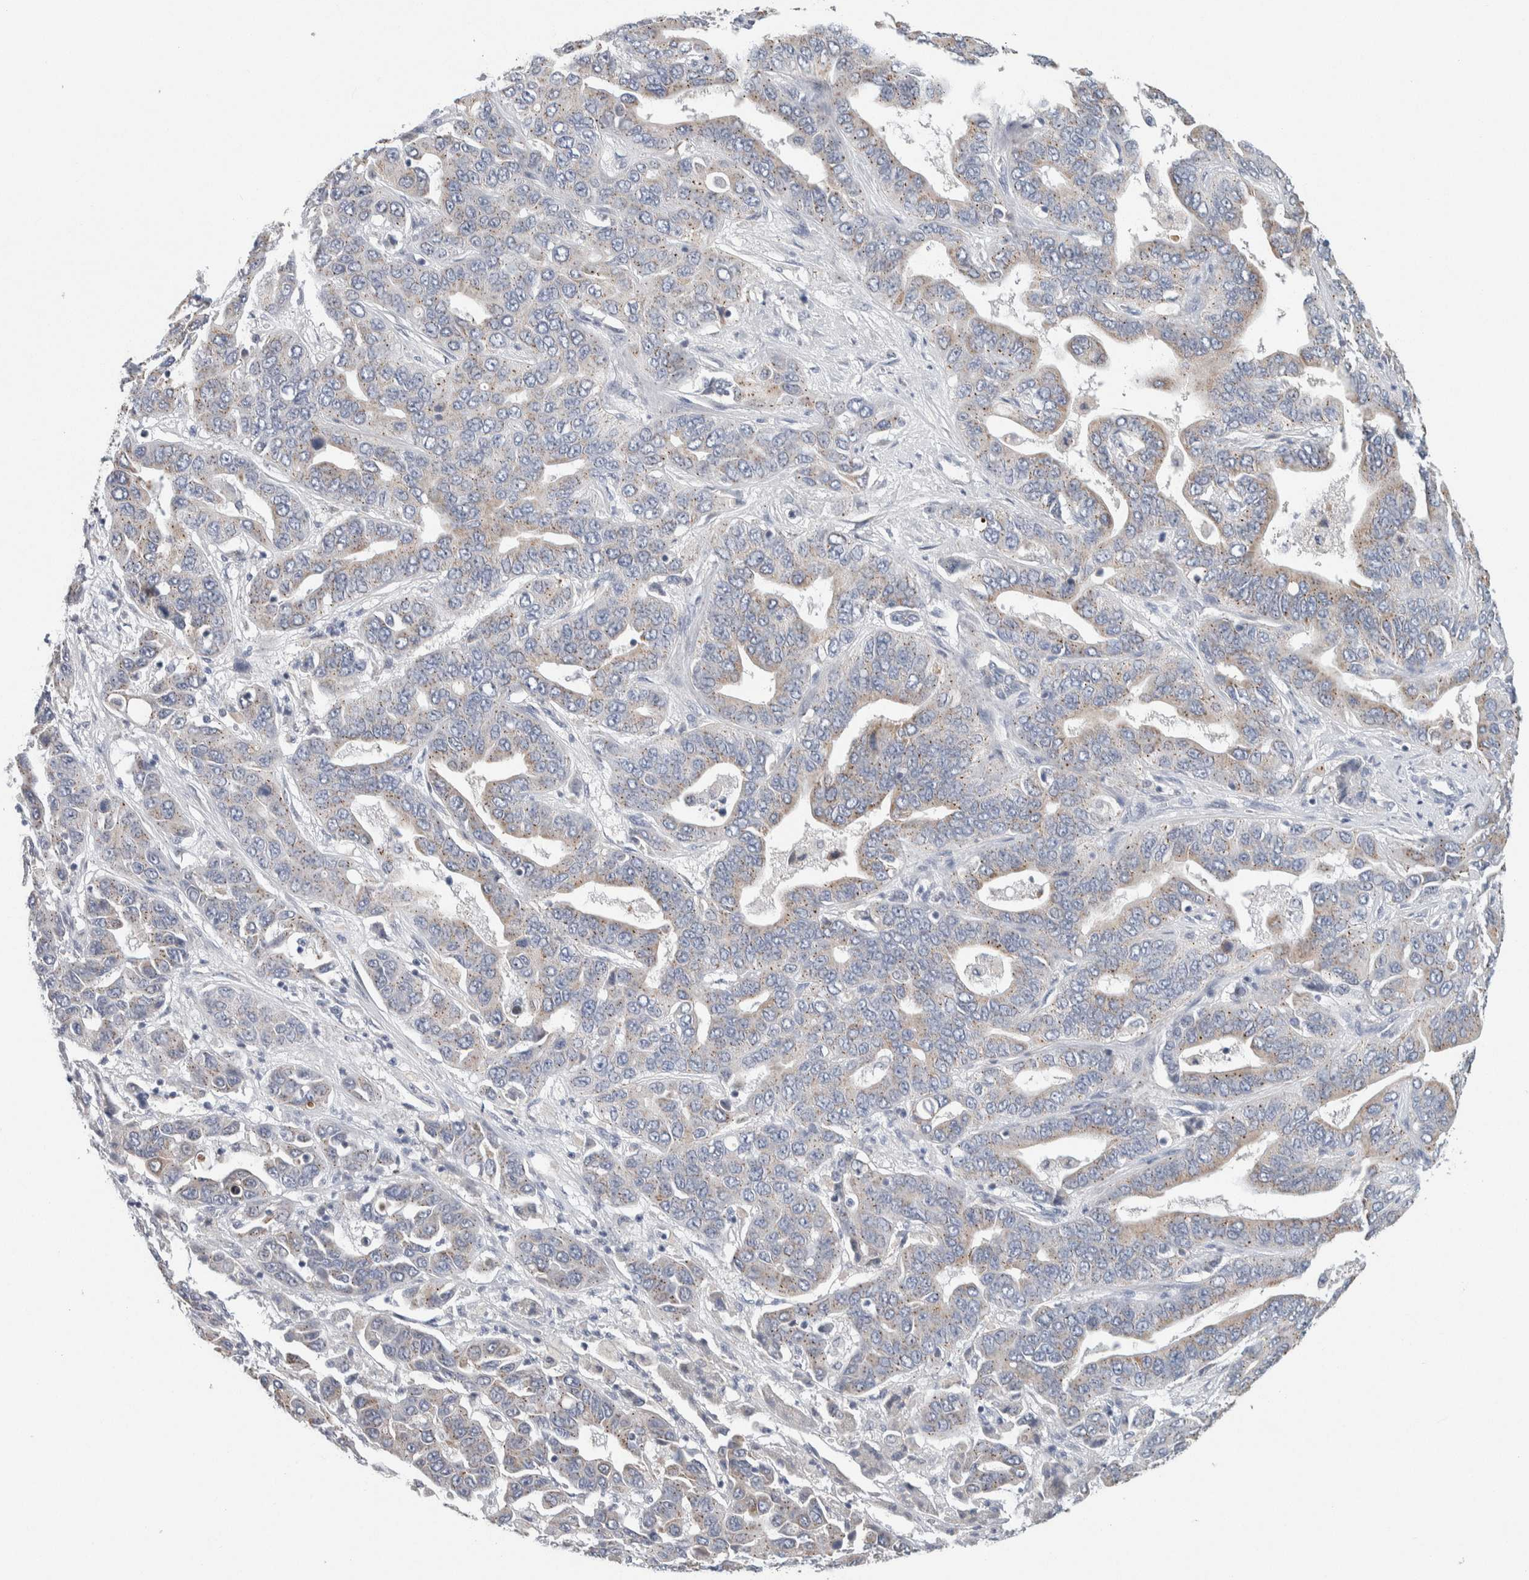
{"staining": {"intensity": "weak", "quantity": "25%-75%", "location": "cytoplasmic/membranous"}, "tissue": "liver cancer", "cell_type": "Tumor cells", "image_type": "cancer", "snomed": [{"axis": "morphology", "description": "Cholangiocarcinoma"}, {"axis": "topography", "description": "Liver"}], "caption": "This photomicrograph exhibits immunohistochemistry staining of cholangiocarcinoma (liver), with low weak cytoplasmic/membranous staining in about 25%-75% of tumor cells.", "gene": "SCN2A", "patient": {"sex": "female", "age": 52}}